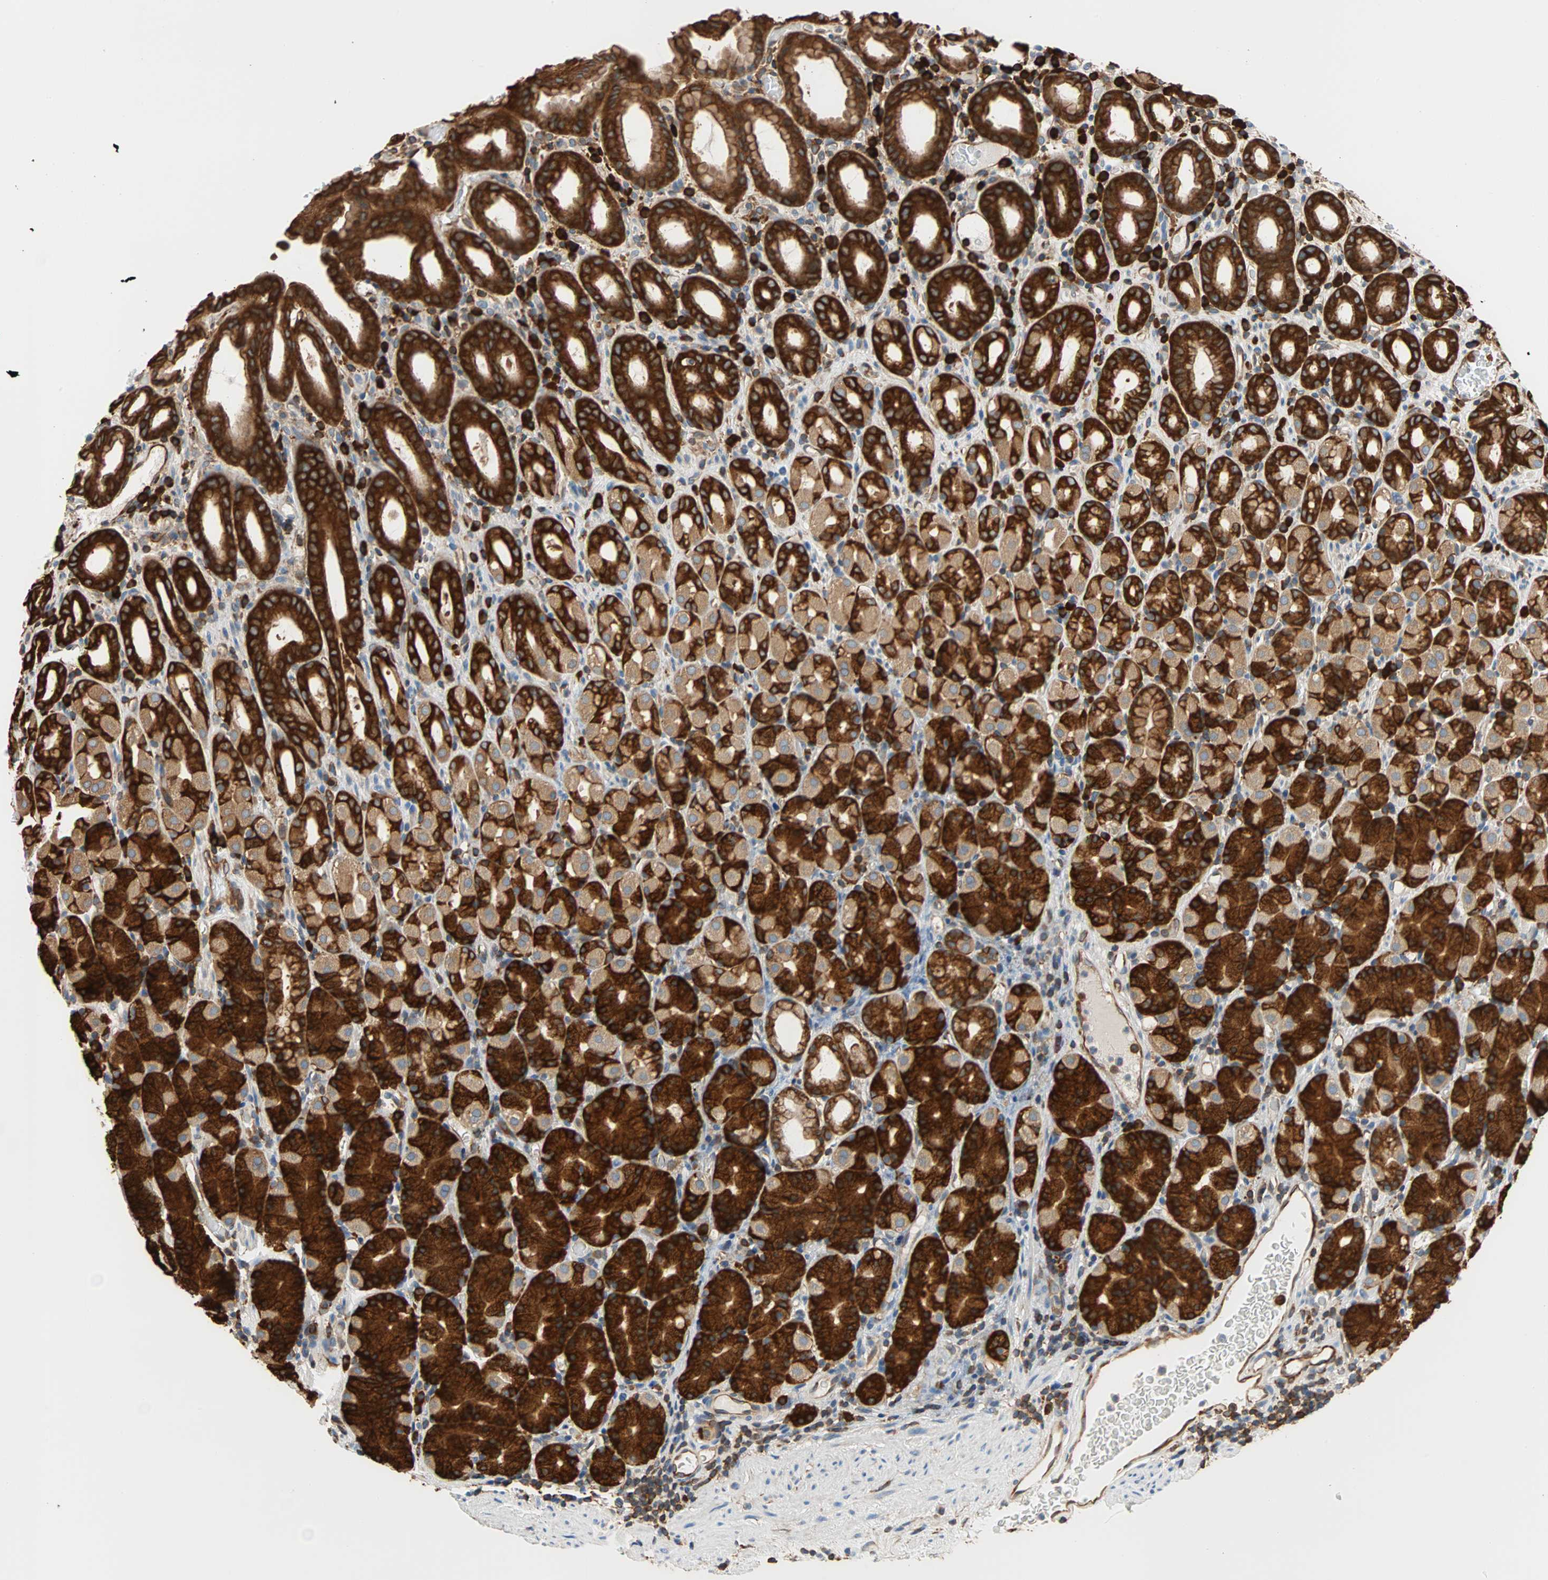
{"staining": {"intensity": "strong", "quantity": ">75%", "location": "cytoplasmic/membranous"}, "tissue": "stomach", "cell_type": "Glandular cells", "image_type": "normal", "snomed": [{"axis": "morphology", "description": "Normal tissue, NOS"}, {"axis": "topography", "description": "Stomach, upper"}], "caption": "Stomach stained with DAB IHC displays high levels of strong cytoplasmic/membranous staining in about >75% of glandular cells. The staining was performed using DAB, with brown indicating positive protein expression. Nuclei are stained blue with hematoxylin.", "gene": "EEF2", "patient": {"sex": "male", "age": 68}}